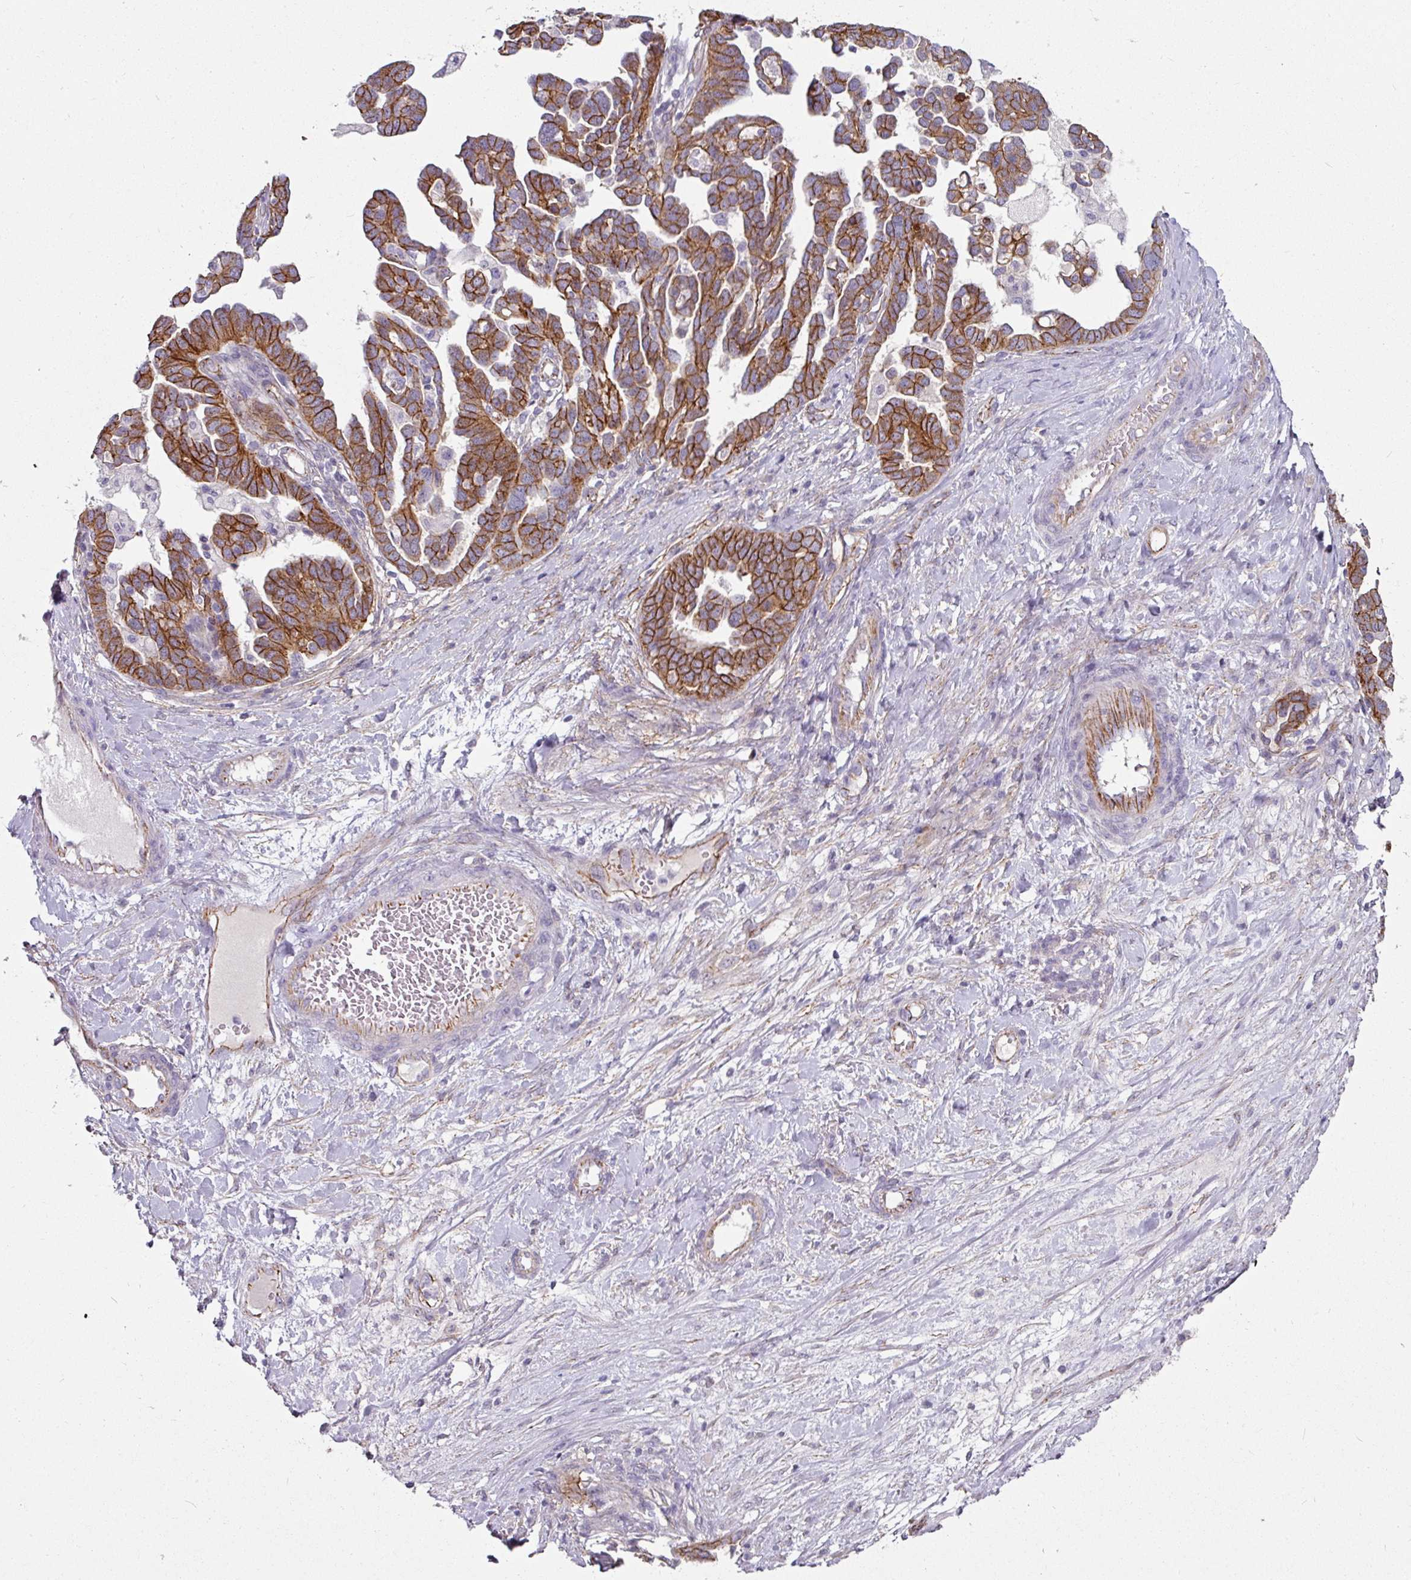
{"staining": {"intensity": "strong", "quantity": ">75%", "location": "cytoplasmic/membranous"}, "tissue": "ovarian cancer", "cell_type": "Tumor cells", "image_type": "cancer", "snomed": [{"axis": "morphology", "description": "Cystadenocarcinoma, serous, NOS"}, {"axis": "topography", "description": "Ovary"}], "caption": "The photomicrograph reveals a brown stain indicating the presence of a protein in the cytoplasmic/membranous of tumor cells in ovarian cancer (serous cystadenocarcinoma).", "gene": "JUP", "patient": {"sex": "female", "age": 54}}